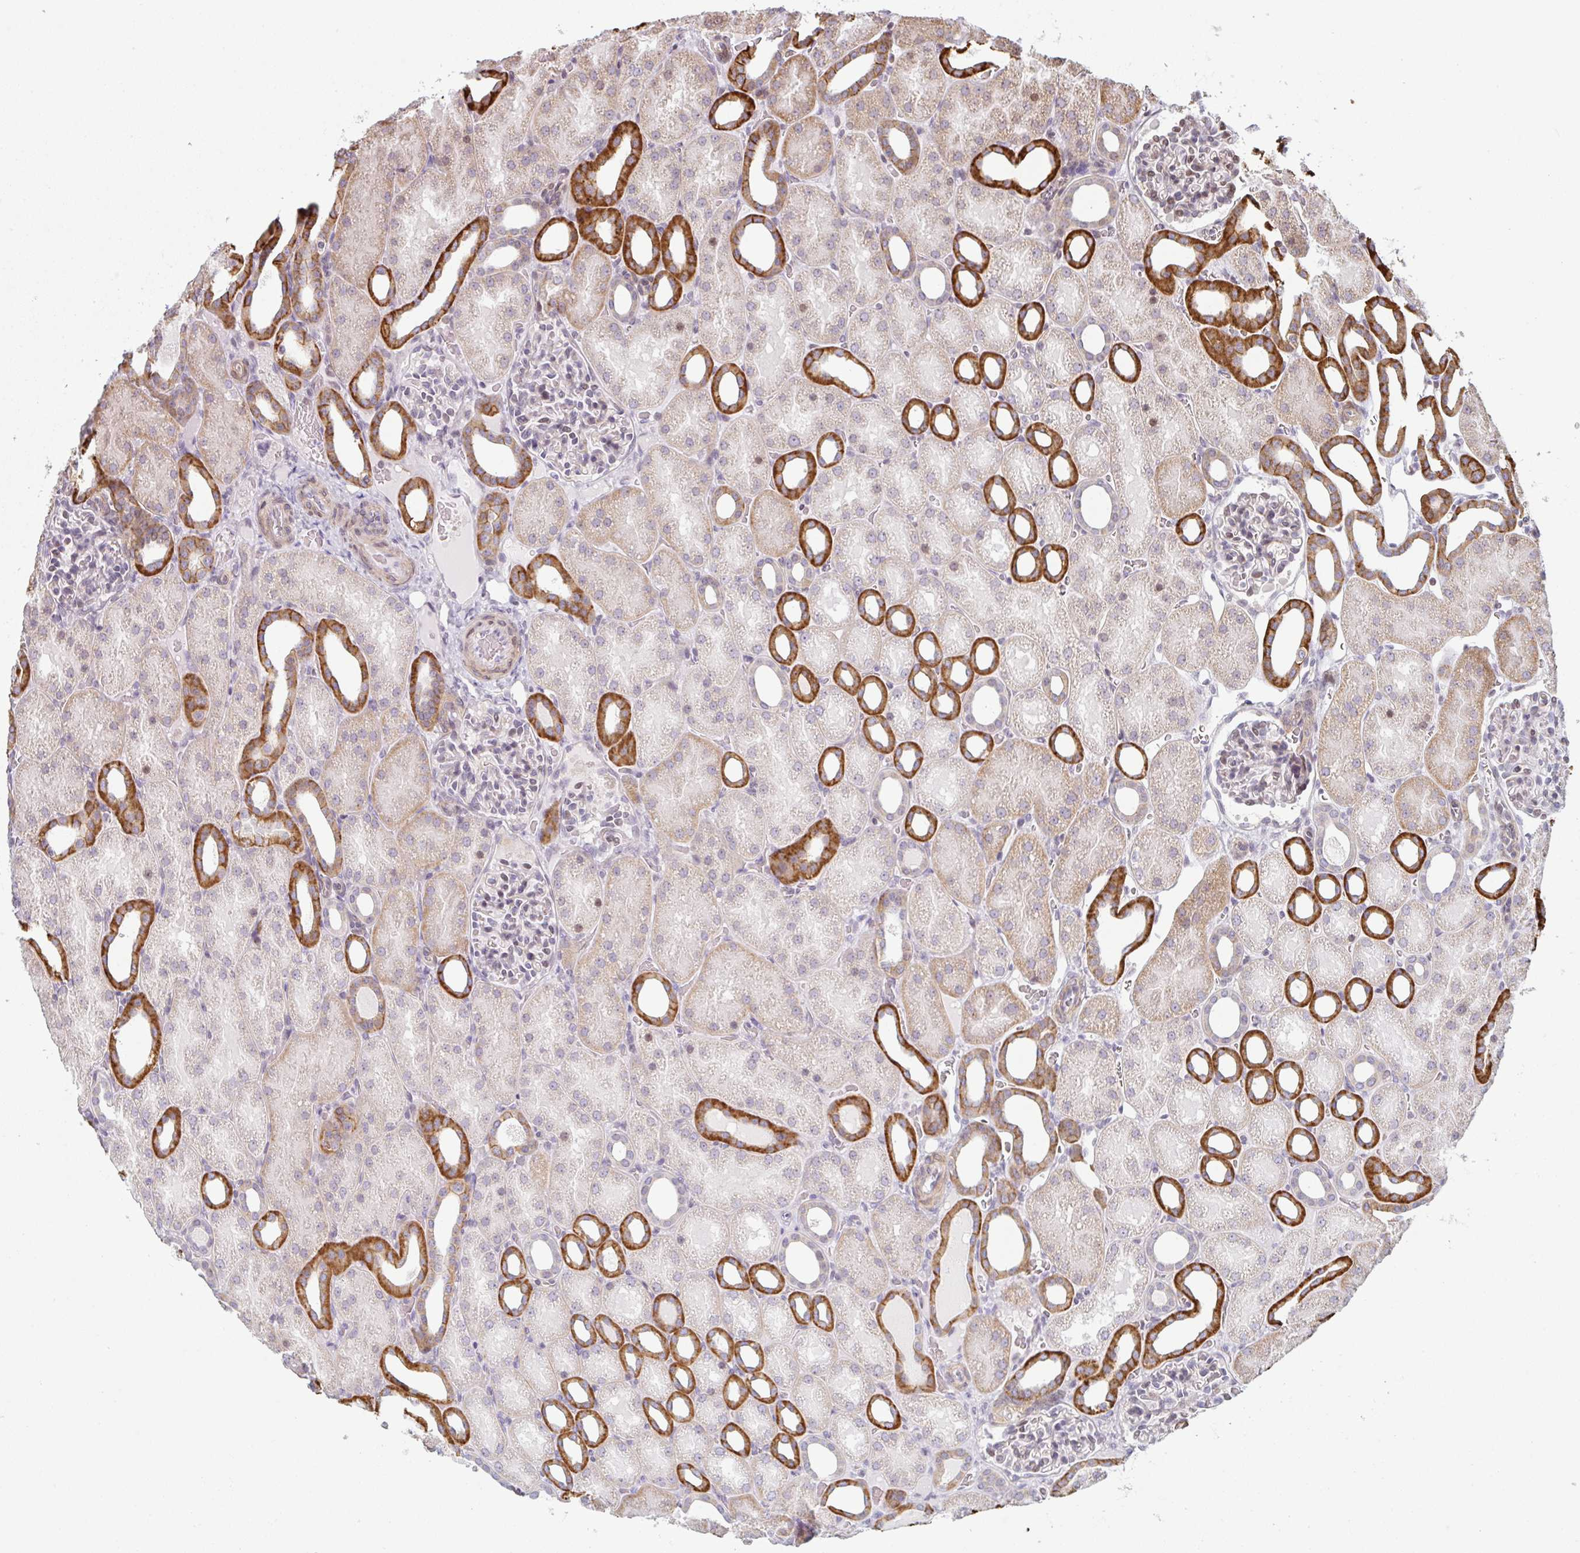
{"staining": {"intensity": "weak", "quantity": "<25%", "location": "cytoplasmic/membranous"}, "tissue": "kidney", "cell_type": "Cells in glomeruli", "image_type": "normal", "snomed": [{"axis": "morphology", "description": "Normal tissue, NOS"}, {"axis": "topography", "description": "Kidney"}], "caption": "Immunohistochemistry image of unremarkable kidney: kidney stained with DAB demonstrates no significant protein positivity in cells in glomeruli.", "gene": "TMEM237", "patient": {"sex": "male", "age": 2}}